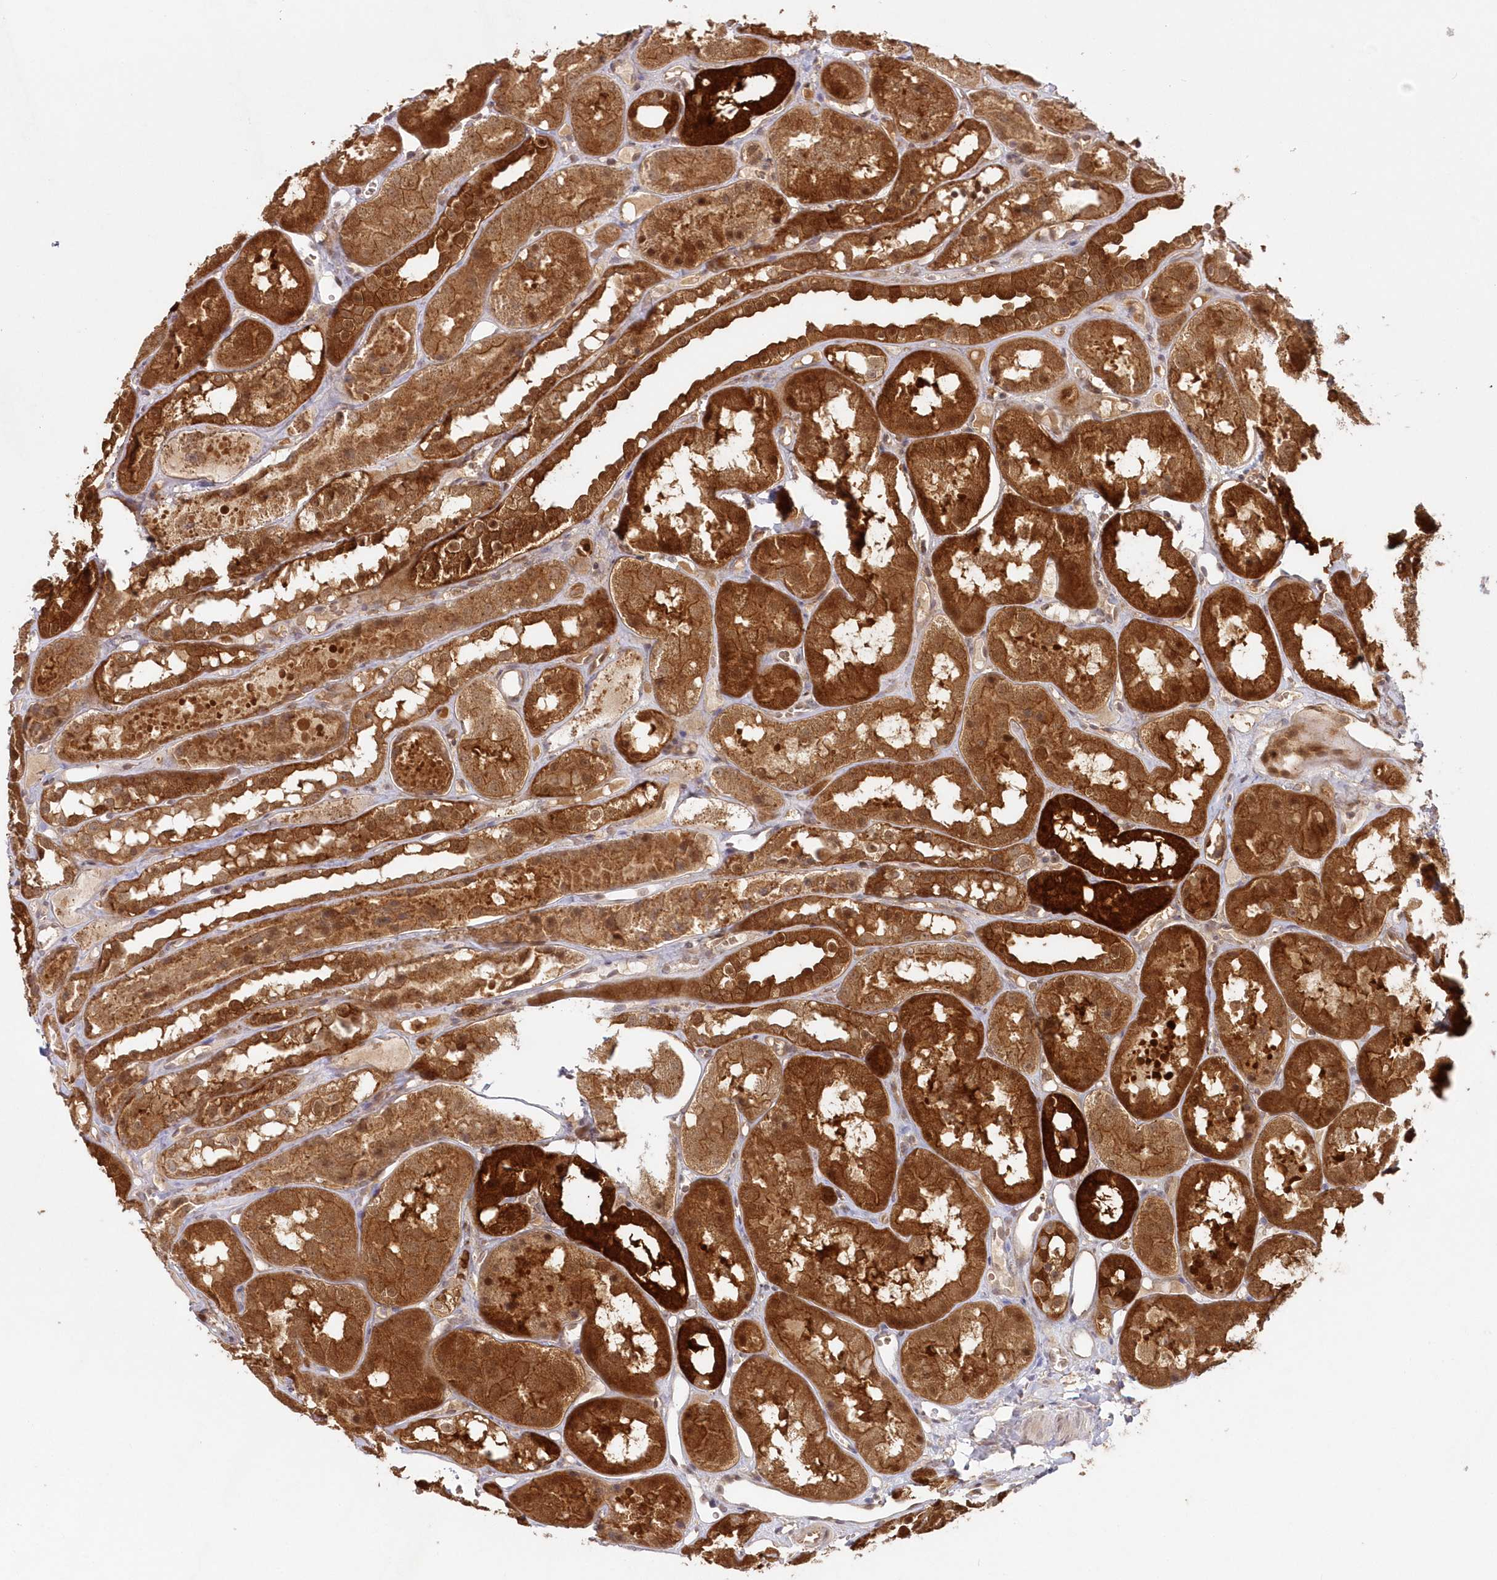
{"staining": {"intensity": "moderate", "quantity": "25%-75%", "location": "cytoplasmic/membranous,nuclear"}, "tissue": "kidney", "cell_type": "Cells in glomeruli", "image_type": "normal", "snomed": [{"axis": "morphology", "description": "Normal tissue, NOS"}, {"axis": "topography", "description": "Kidney"}], "caption": "Moderate cytoplasmic/membranous,nuclear protein expression is identified in about 25%-75% of cells in glomeruli in kidney. Nuclei are stained in blue.", "gene": "GBE1", "patient": {"sex": "male", "age": 16}}